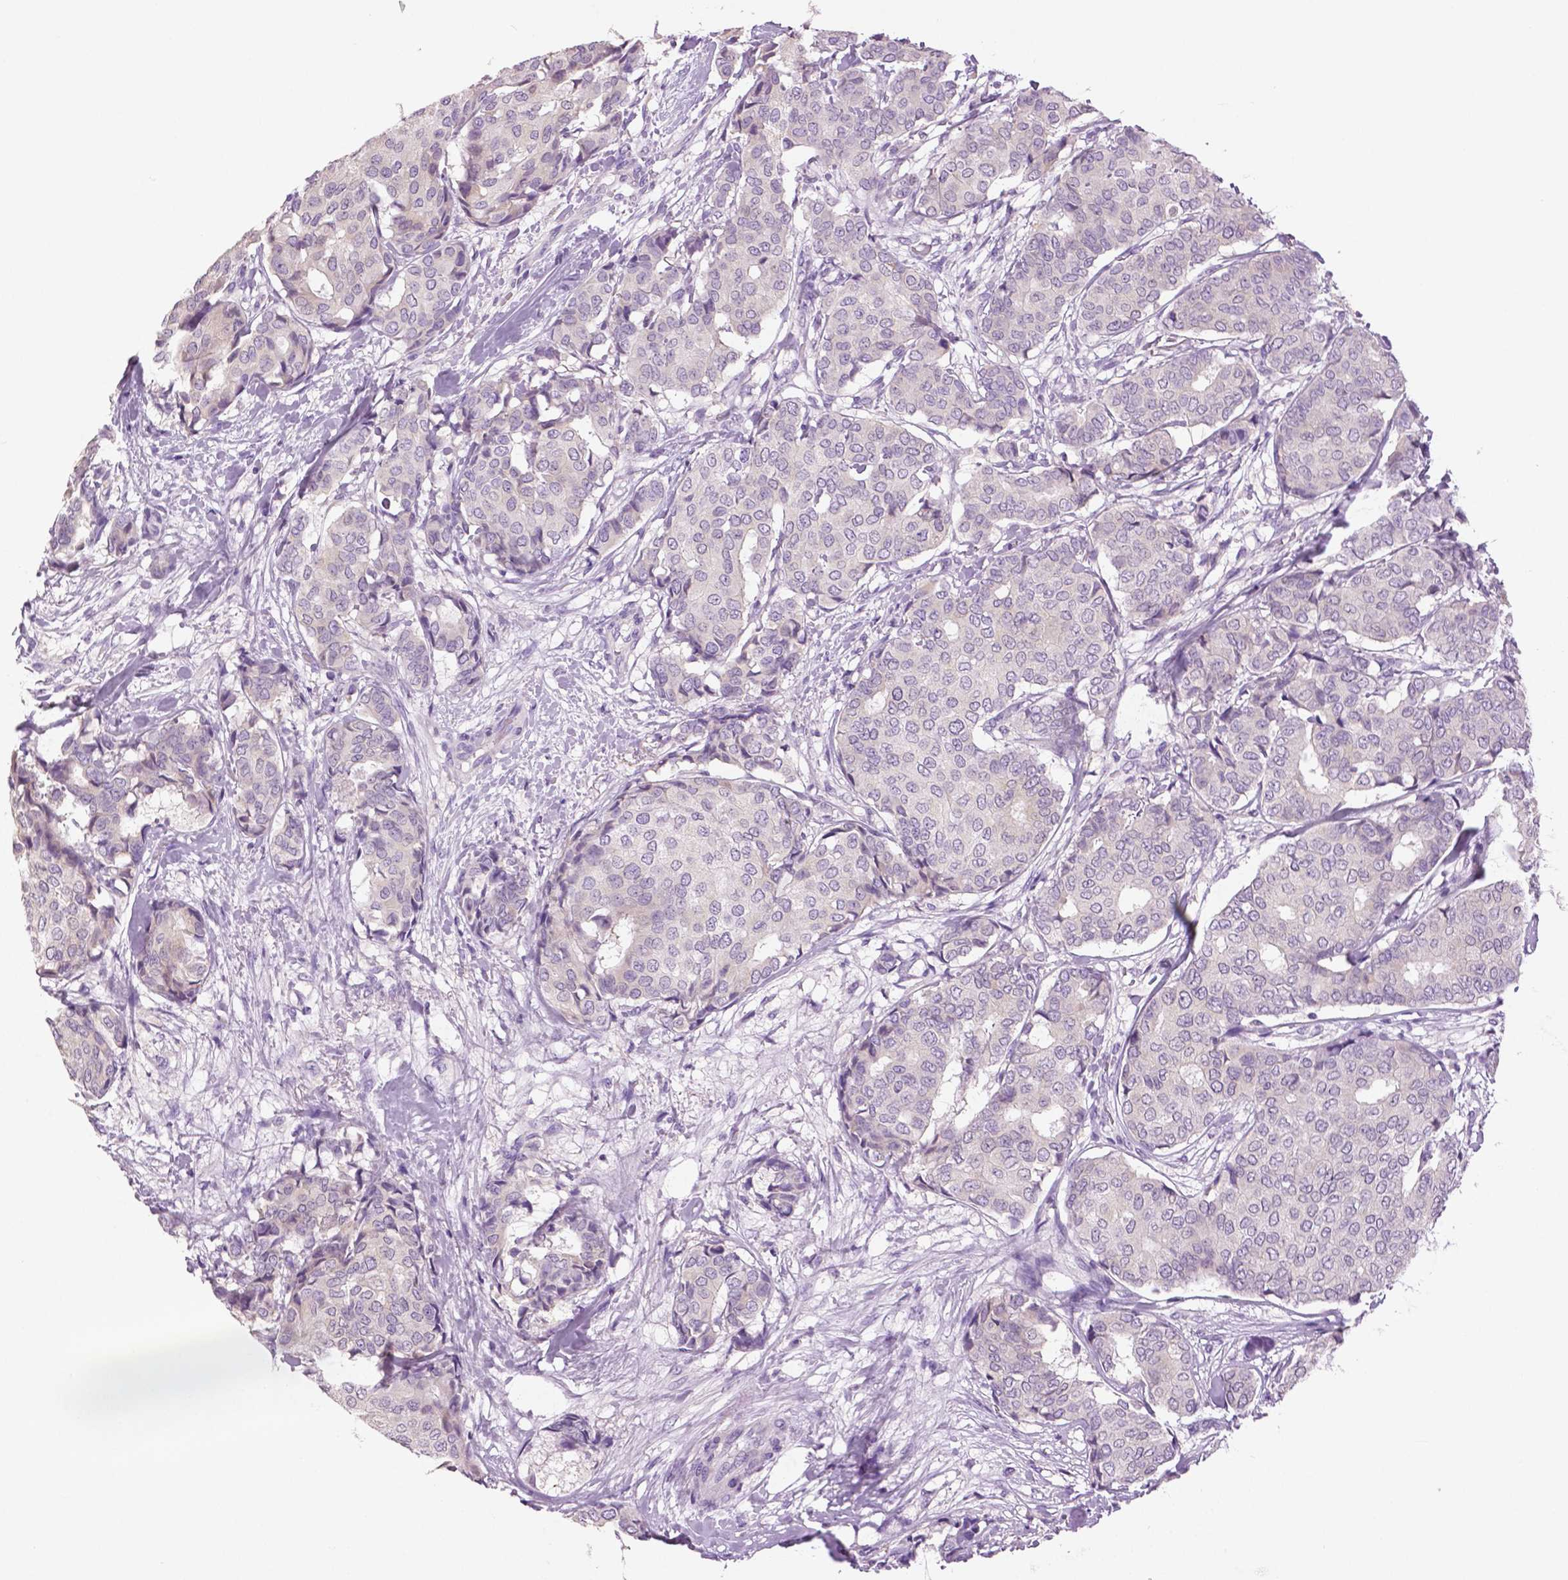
{"staining": {"intensity": "negative", "quantity": "none", "location": "none"}, "tissue": "breast cancer", "cell_type": "Tumor cells", "image_type": "cancer", "snomed": [{"axis": "morphology", "description": "Duct carcinoma"}, {"axis": "topography", "description": "Breast"}], "caption": "The immunohistochemistry (IHC) micrograph has no significant positivity in tumor cells of breast invasive ductal carcinoma tissue. (DAB (3,3'-diaminobenzidine) IHC with hematoxylin counter stain).", "gene": "DNAH12", "patient": {"sex": "female", "age": 75}}